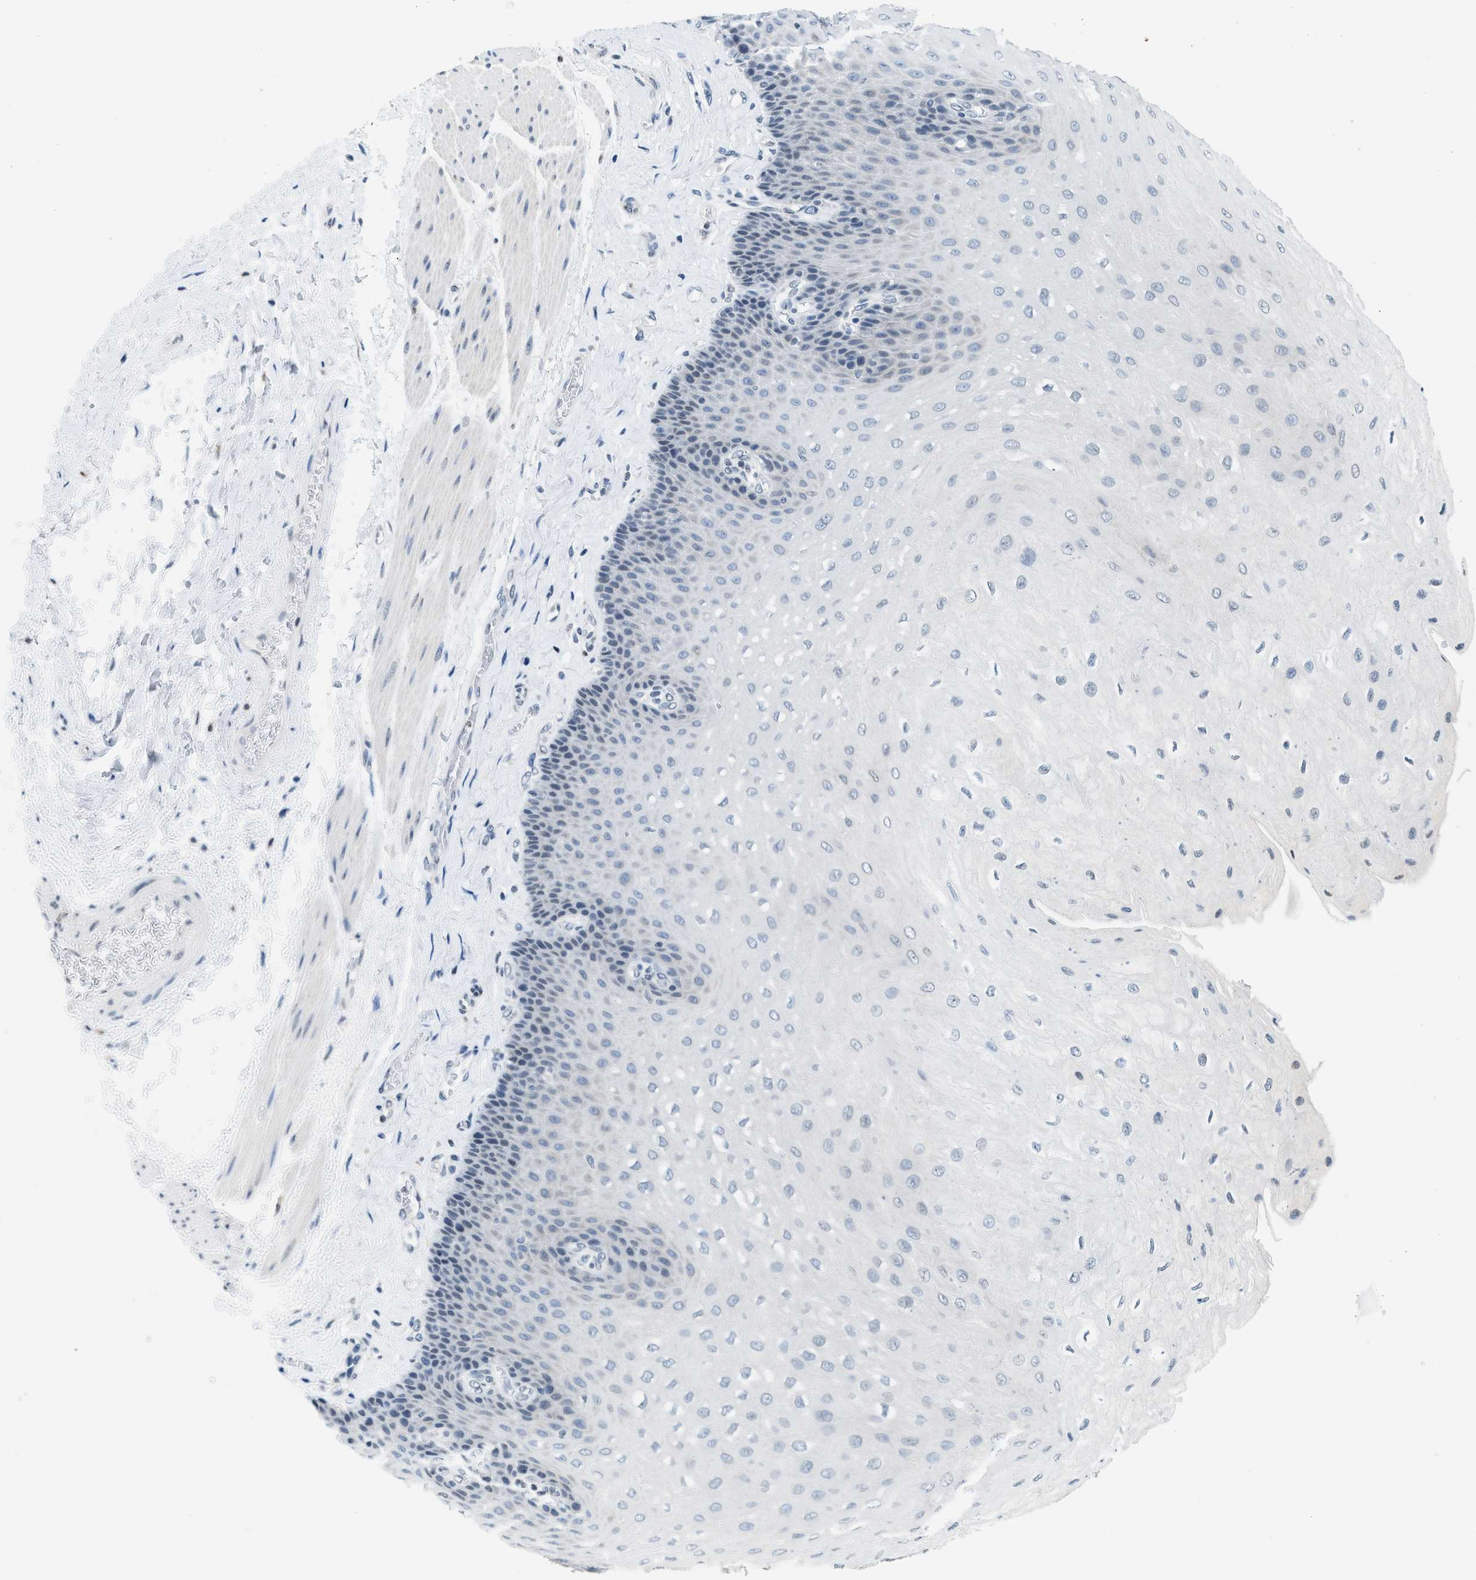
{"staining": {"intensity": "negative", "quantity": "none", "location": "none"}, "tissue": "esophagus", "cell_type": "Squamous epithelial cells", "image_type": "normal", "snomed": [{"axis": "morphology", "description": "Normal tissue, NOS"}, {"axis": "topography", "description": "Esophagus"}], "caption": "The histopathology image reveals no staining of squamous epithelial cells in unremarkable esophagus. The staining is performed using DAB brown chromogen with nuclei counter-stained in using hematoxylin.", "gene": "UVRAG", "patient": {"sex": "female", "age": 72}}